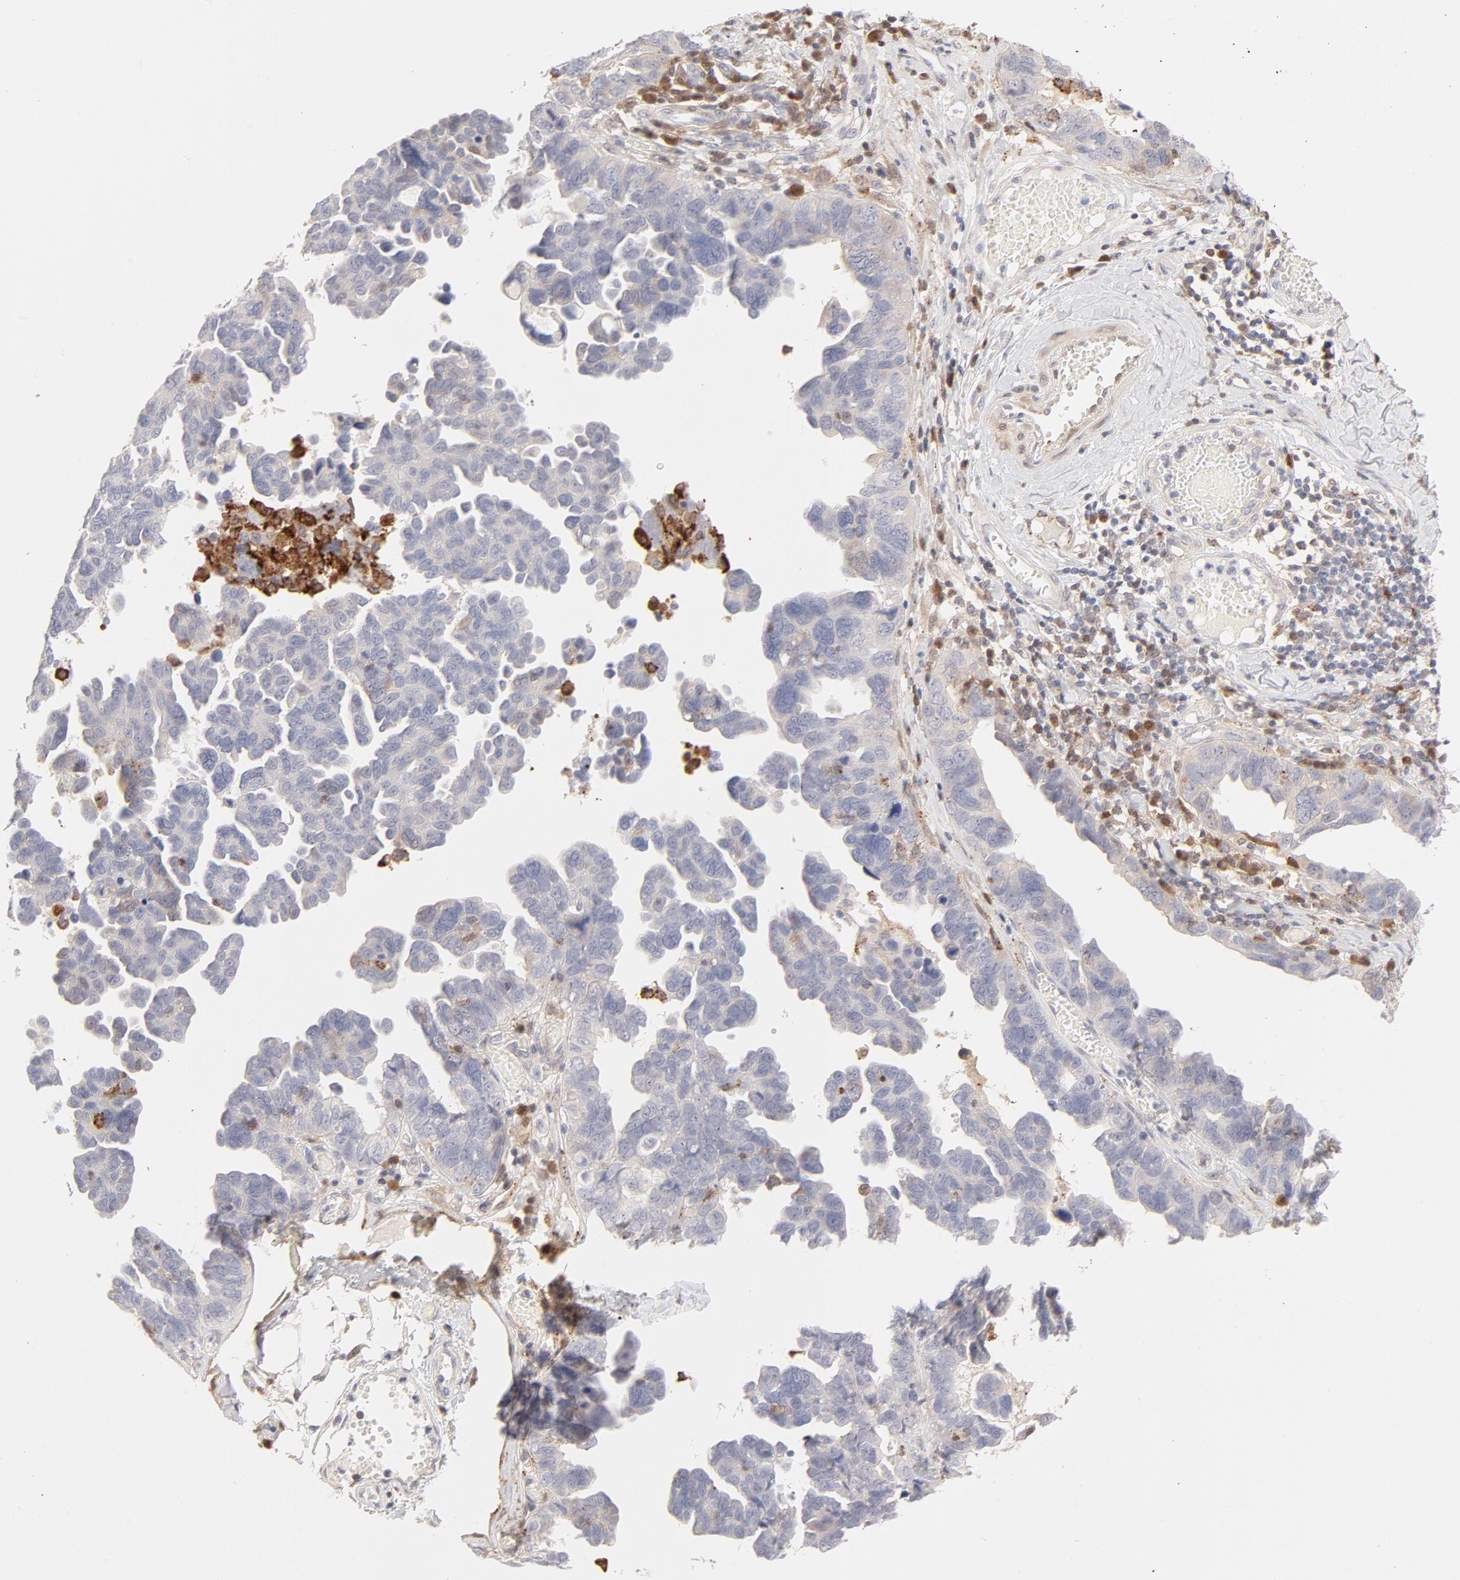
{"staining": {"intensity": "negative", "quantity": "none", "location": "none"}, "tissue": "ovarian cancer", "cell_type": "Tumor cells", "image_type": "cancer", "snomed": [{"axis": "morphology", "description": "Cystadenocarcinoma, serous, NOS"}, {"axis": "topography", "description": "Ovary"}], "caption": "Human ovarian serous cystadenocarcinoma stained for a protein using immunohistochemistry demonstrates no positivity in tumor cells.", "gene": "CDK6", "patient": {"sex": "female", "age": 64}}